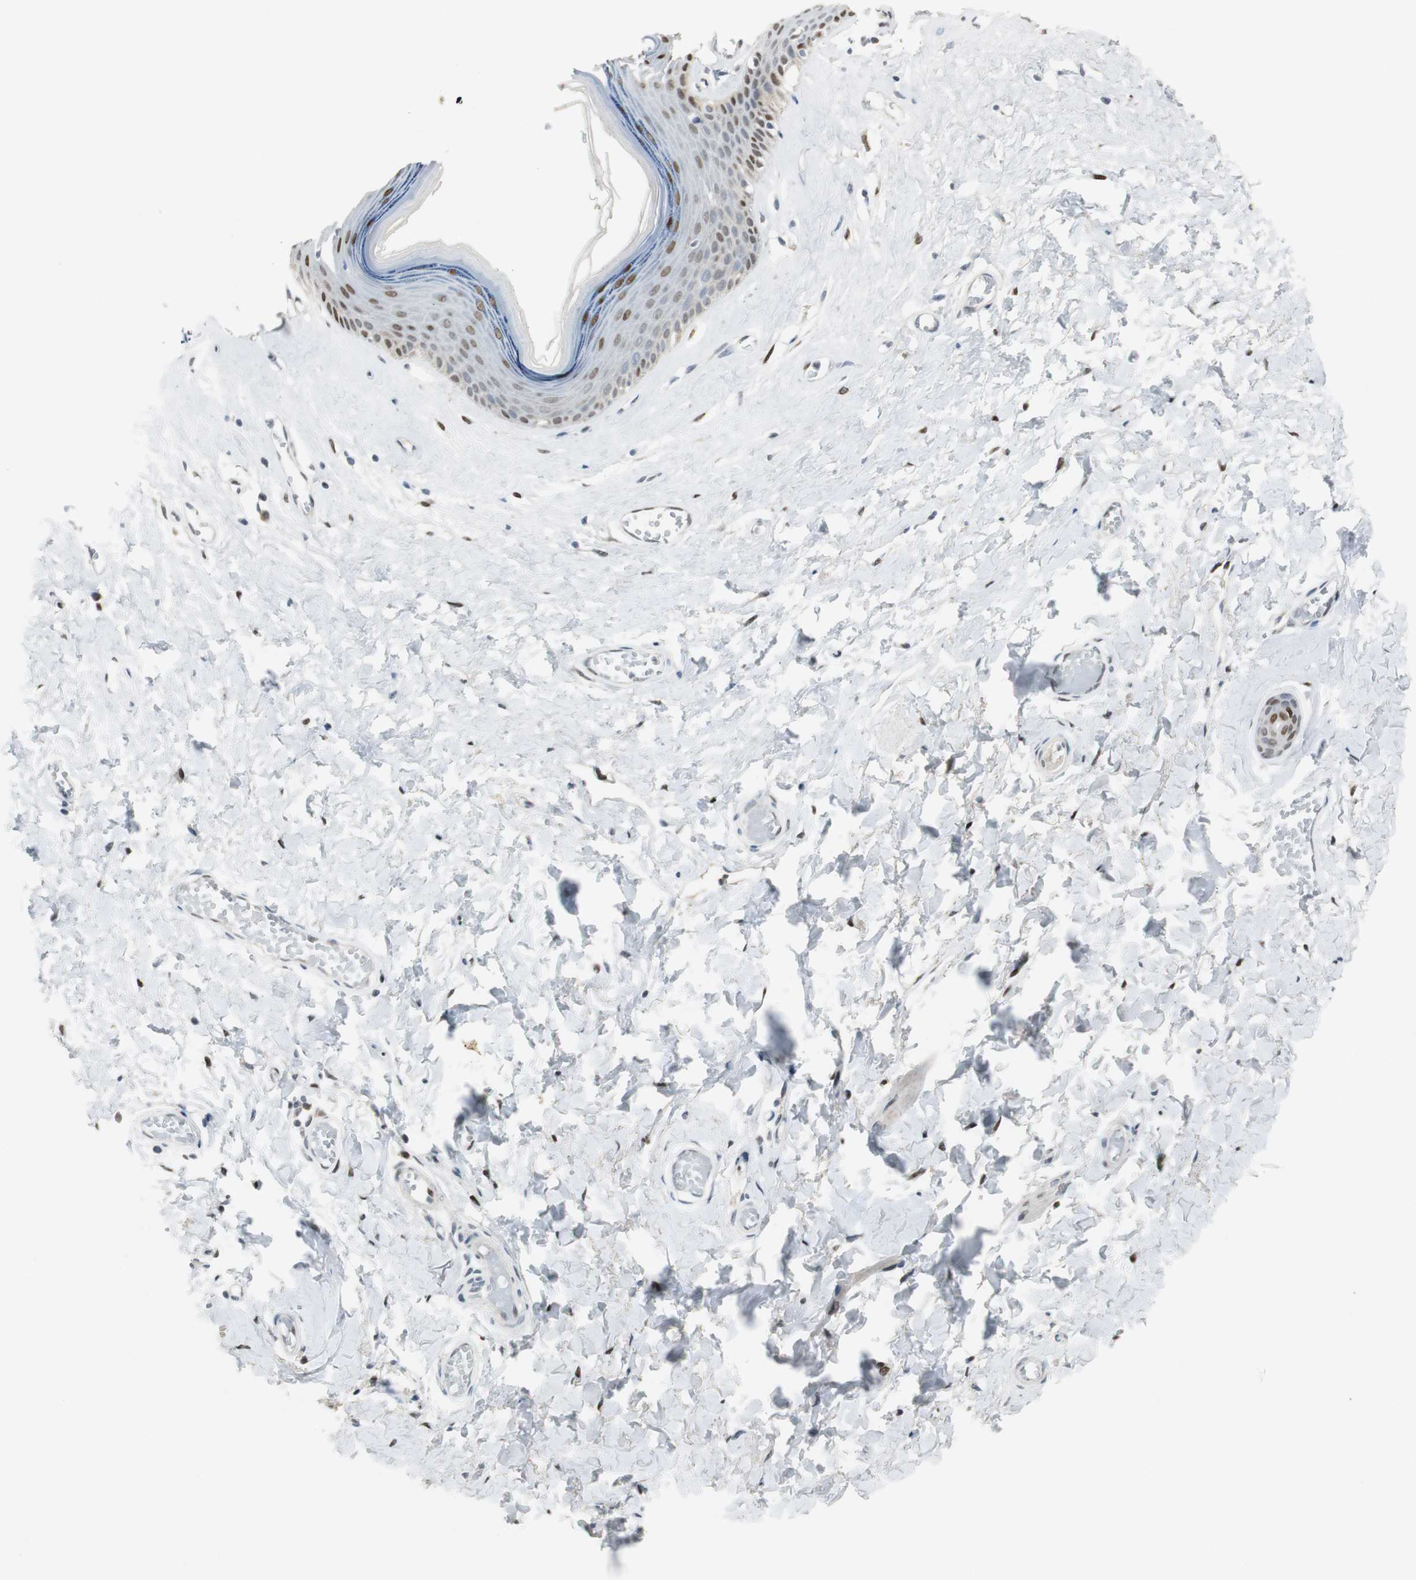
{"staining": {"intensity": "moderate", "quantity": "25%-75%", "location": "nuclear"}, "tissue": "skin", "cell_type": "Epidermal cells", "image_type": "normal", "snomed": [{"axis": "morphology", "description": "Normal tissue, NOS"}, {"axis": "morphology", "description": "Inflammation, NOS"}, {"axis": "topography", "description": "Vulva"}], "caption": "Protein expression analysis of normal human skin reveals moderate nuclear expression in about 25%-75% of epidermal cells. (Brightfield microscopy of DAB IHC at high magnification).", "gene": "AJUBA", "patient": {"sex": "female", "age": 84}}